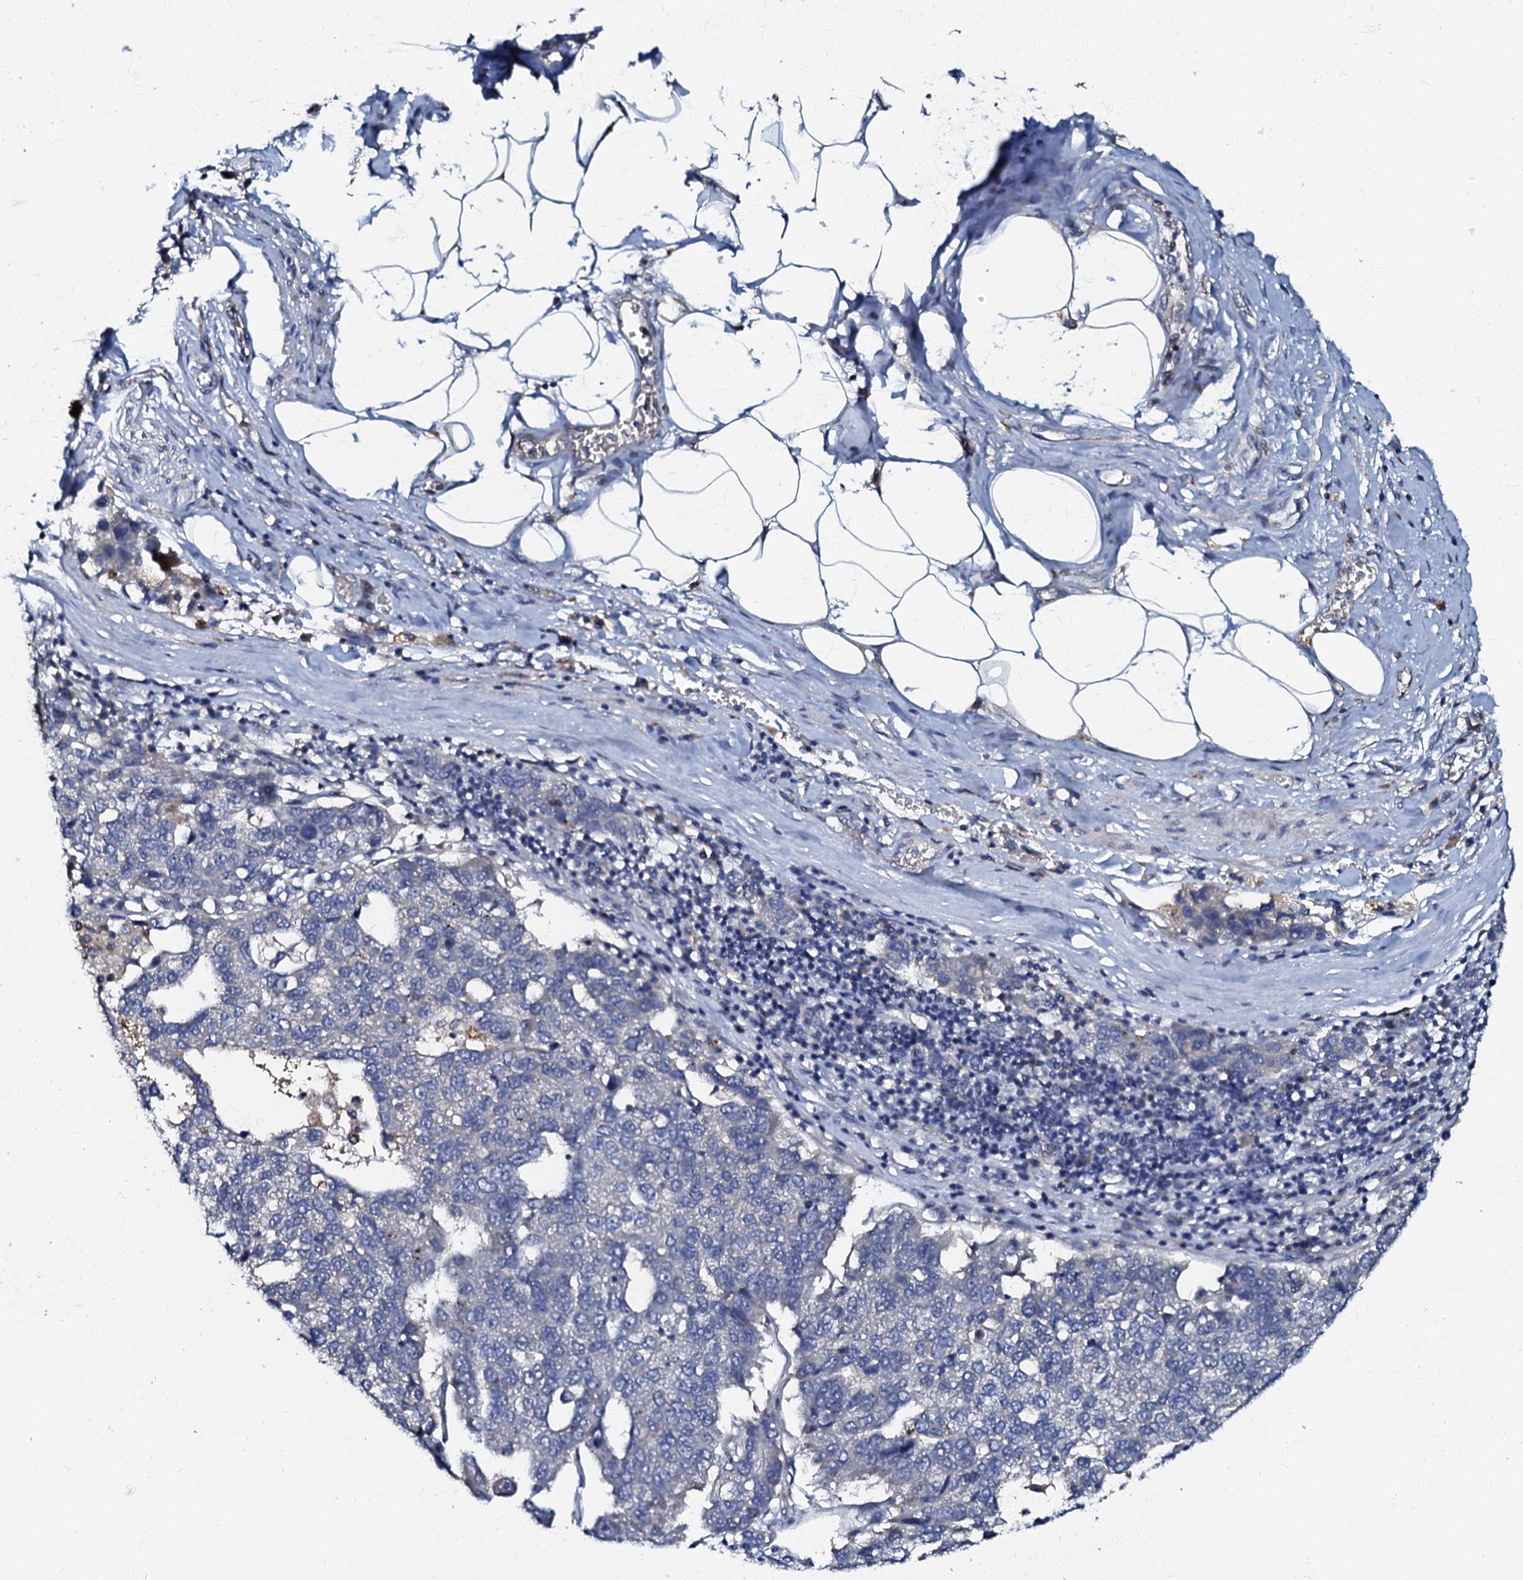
{"staining": {"intensity": "negative", "quantity": "none", "location": "none"}, "tissue": "pancreatic cancer", "cell_type": "Tumor cells", "image_type": "cancer", "snomed": [{"axis": "morphology", "description": "Adenocarcinoma, NOS"}, {"axis": "topography", "description": "Pancreas"}], "caption": "A high-resolution histopathology image shows immunohistochemistry (IHC) staining of pancreatic cancer, which demonstrates no significant positivity in tumor cells.", "gene": "OLAH", "patient": {"sex": "female", "age": 61}}